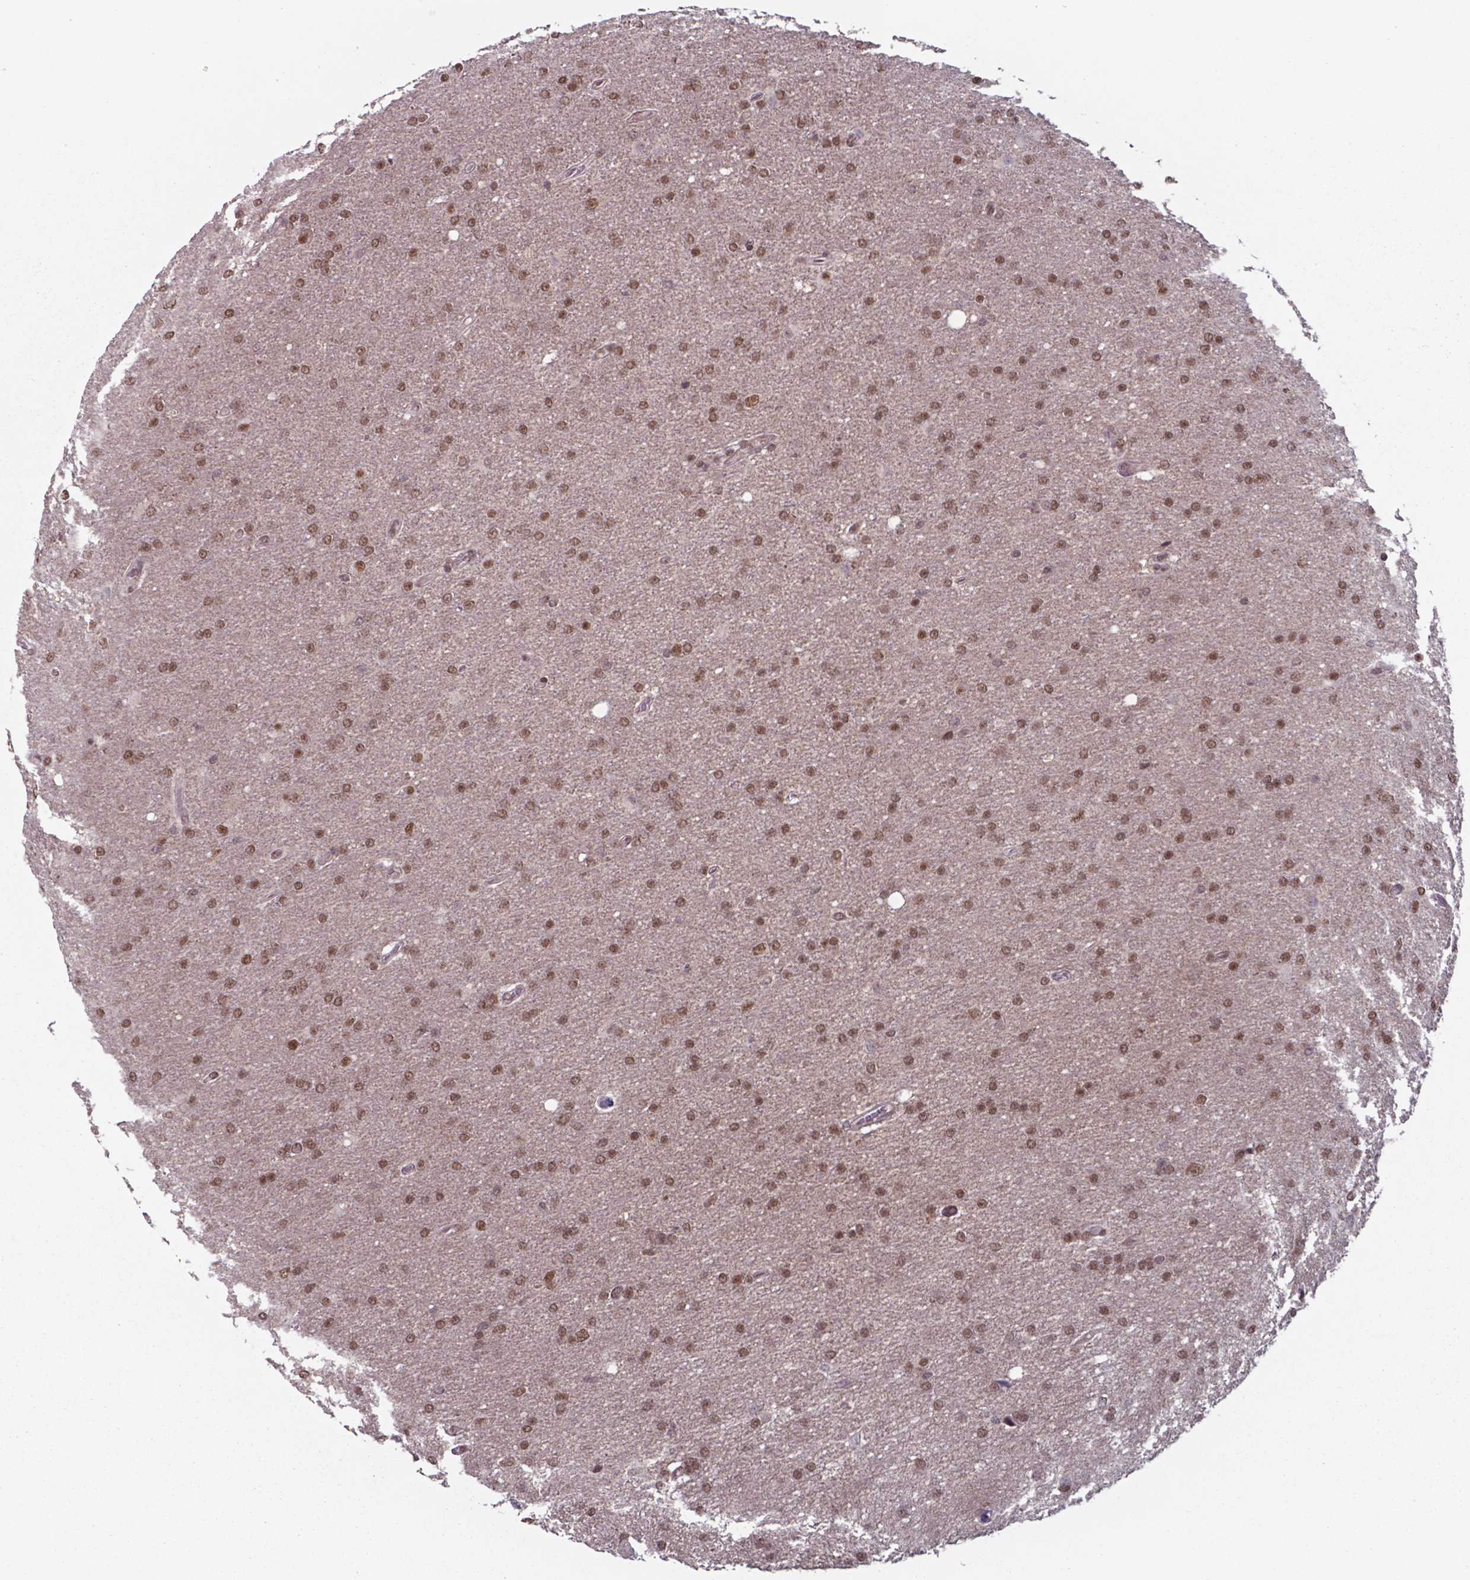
{"staining": {"intensity": "moderate", "quantity": ">75%", "location": "nuclear"}, "tissue": "glioma", "cell_type": "Tumor cells", "image_type": "cancer", "snomed": [{"axis": "morphology", "description": "Glioma, malignant, High grade"}, {"axis": "topography", "description": "Cerebral cortex"}], "caption": "A micrograph showing moderate nuclear positivity in approximately >75% of tumor cells in glioma, as visualized by brown immunohistochemical staining.", "gene": "UBA1", "patient": {"sex": "male", "age": 70}}